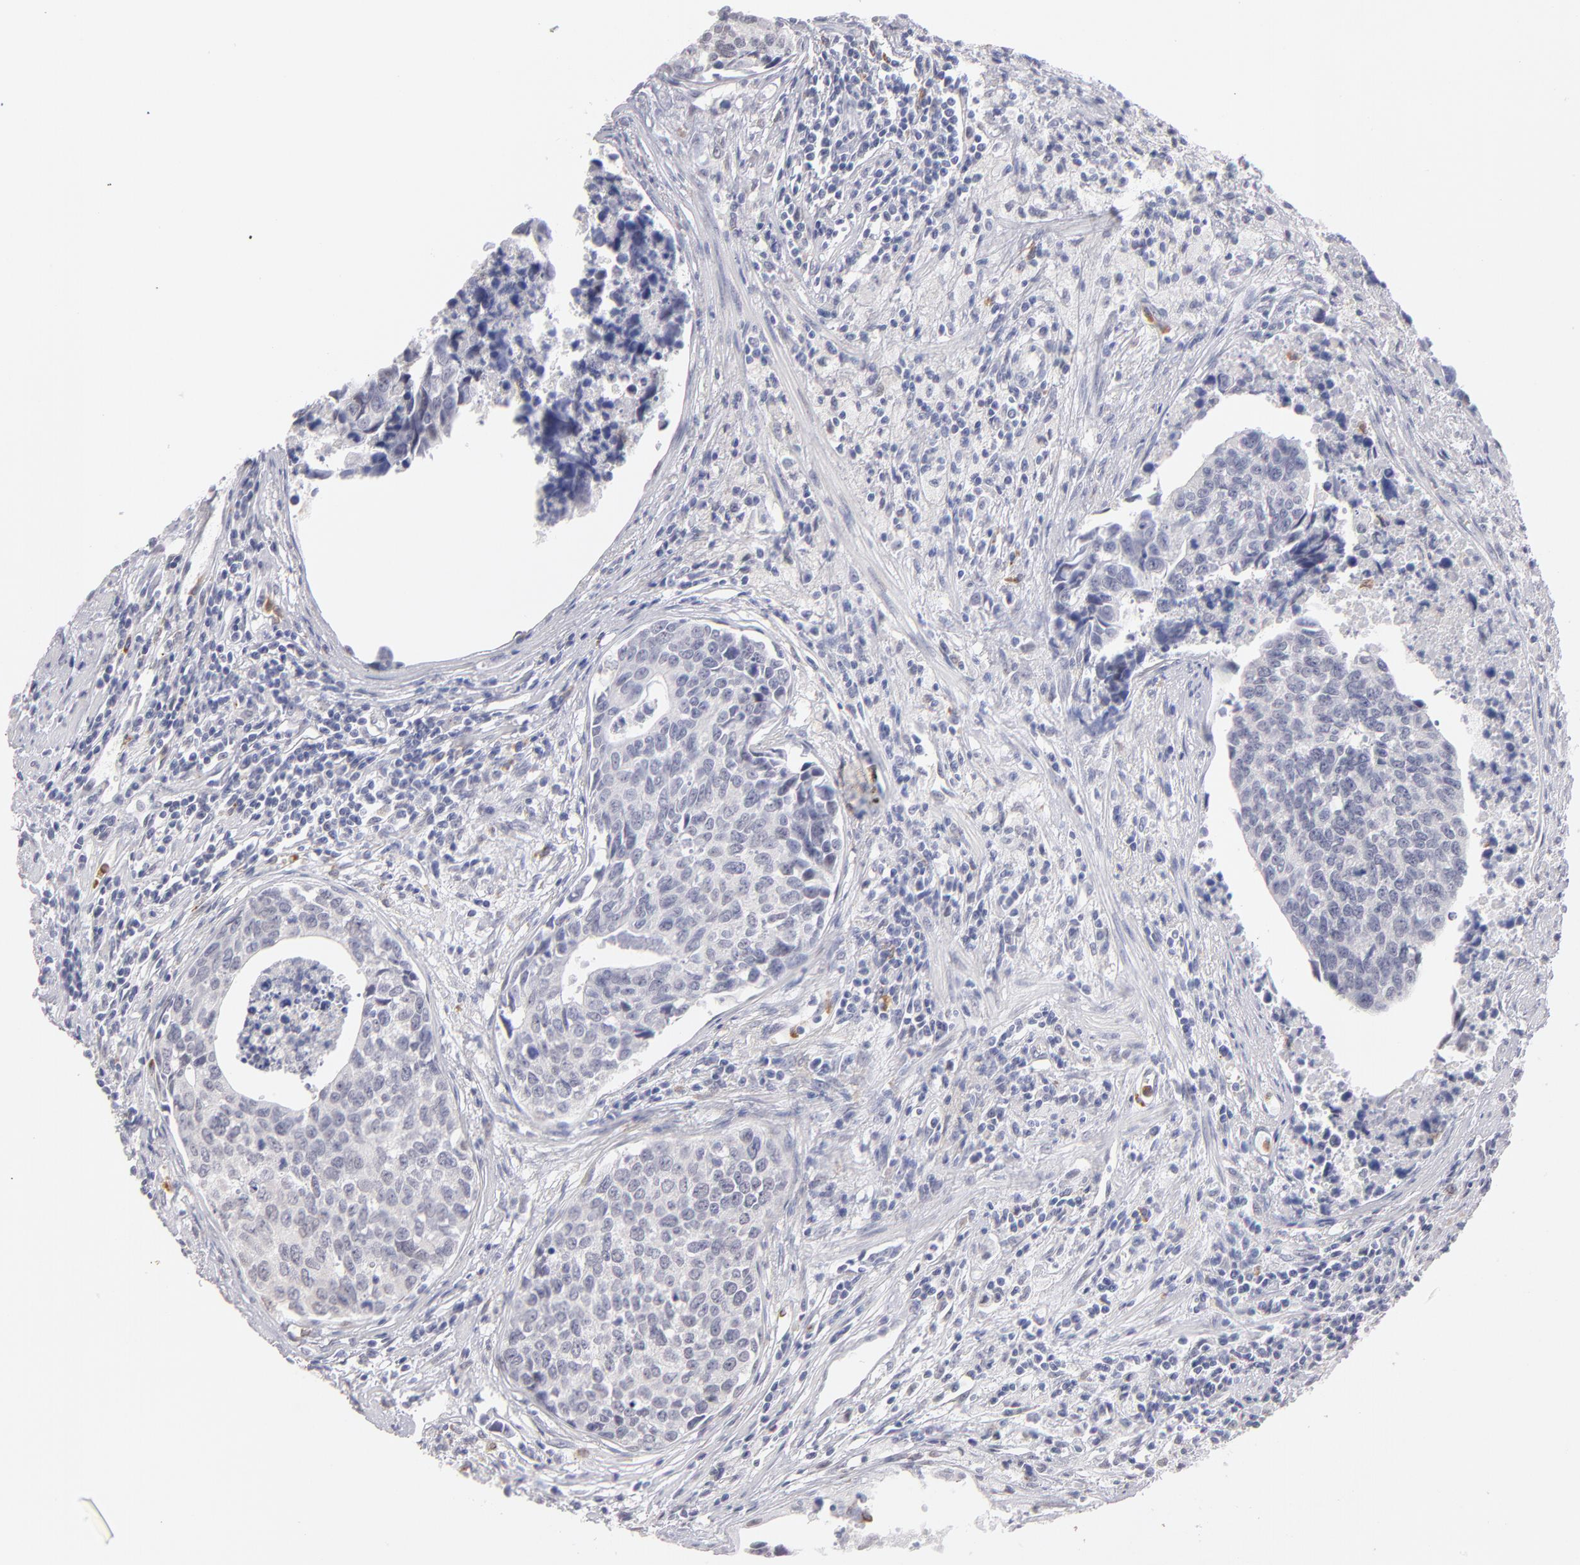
{"staining": {"intensity": "negative", "quantity": "none", "location": "none"}, "tissue": "urothelial cancer", "cell_type": "Tumor cells", "image_type": "cancer", "snomed": [{"axis": "morphology", "description": "Urothelial carcinoma, High grade"}, {"axis": "topography", "description": "Urinary bladder"}], "caption": "Immunohistochemistry of human urothelial cancer exhibits no expression in tumor cells.", "gene": "MGAM", "patient": {"sex": "male", "age": 81}}